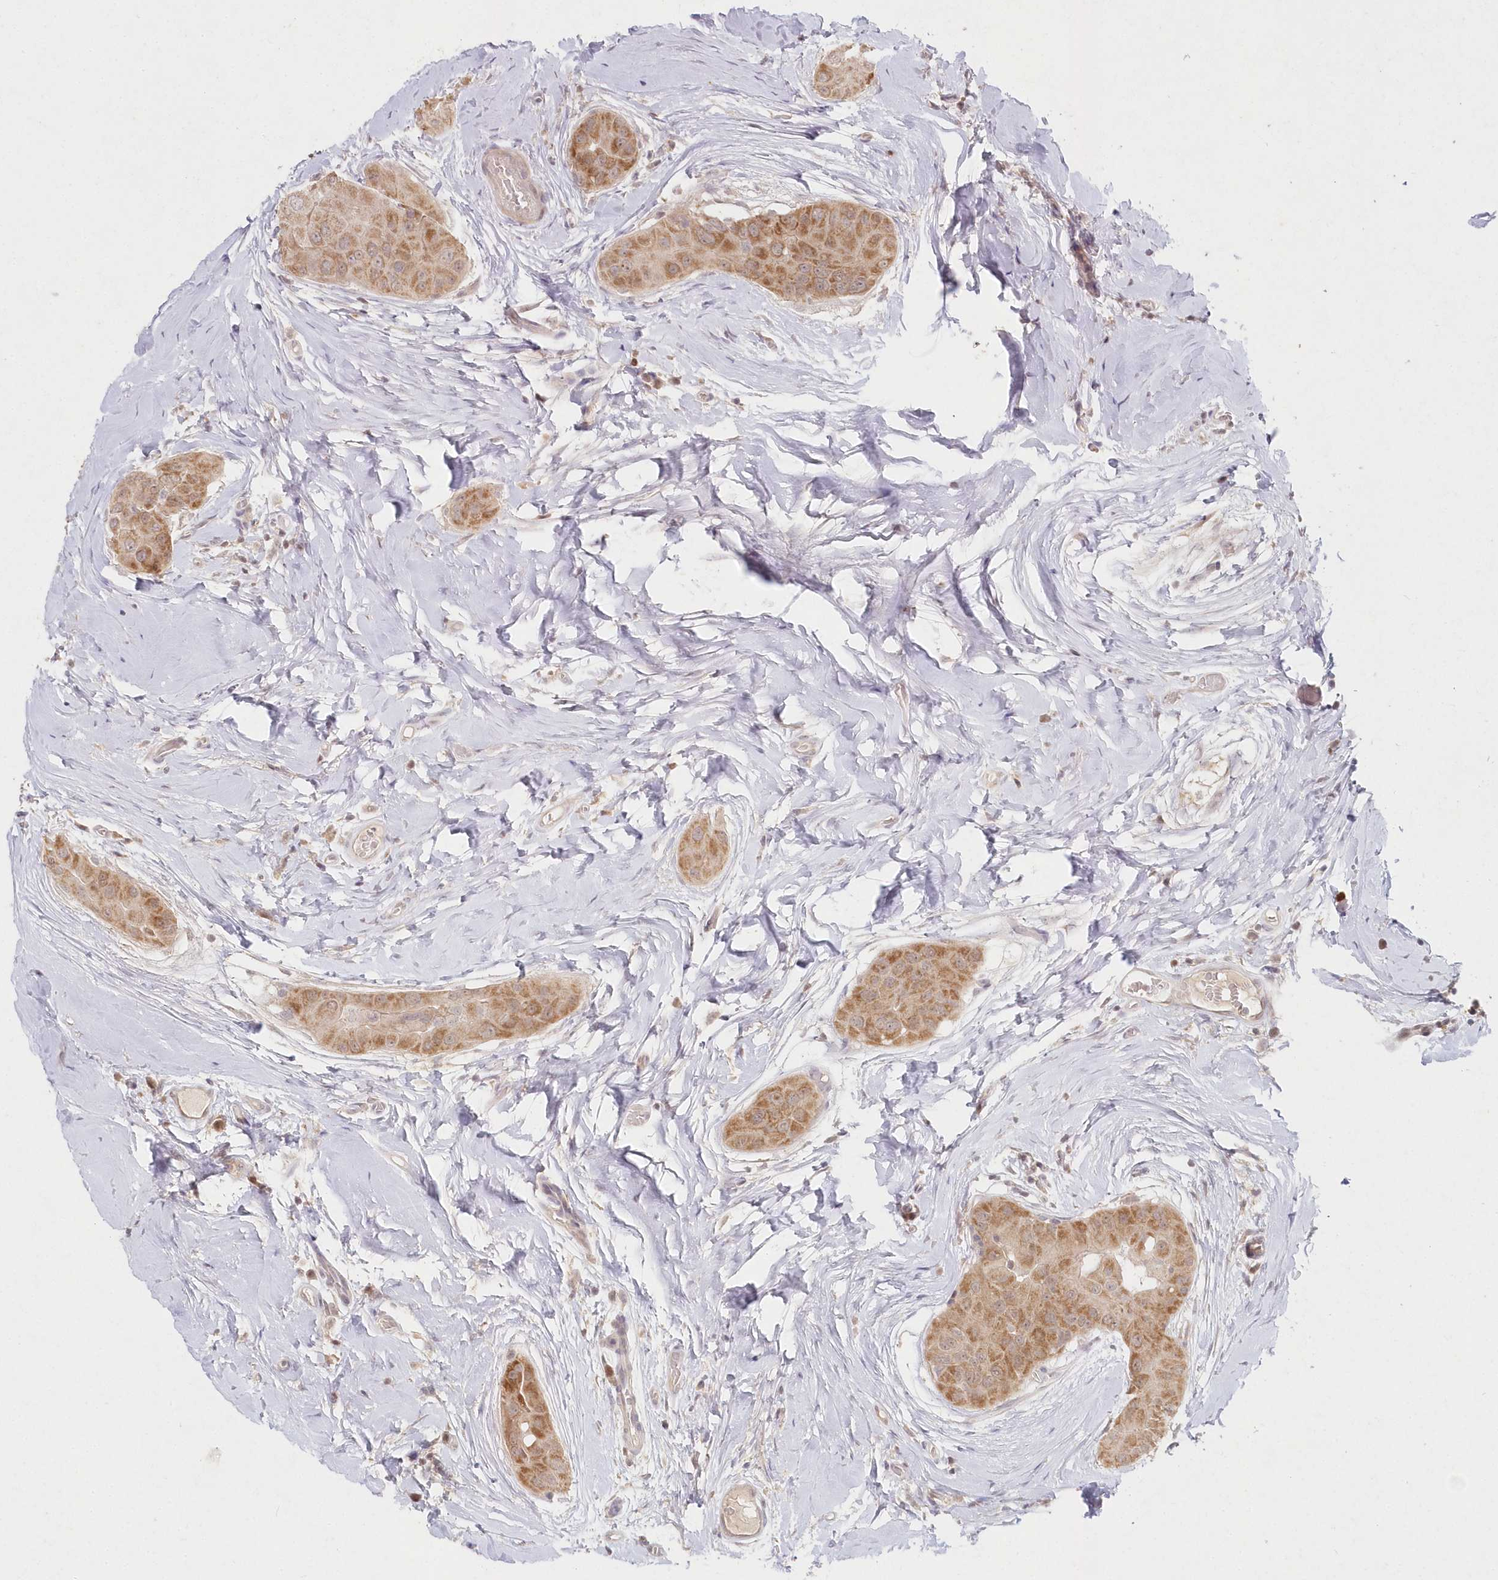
{"staining": {"intensity": "moderate", "quantity": ">75%", "location": "cytoplasmic/membranous"}, "tissue": "thyroid cancer", "cell_type": "Tumor cells", "image_type": "cancer", "snomed": [{"axis": "morphology", "description": "Papillary adenocarcinoma, NOS"}, {"axis": "topography", "description": "Thyroid gland"}], "caption": "Protein expression analysis of thyroid papillary adenocarcinoma demonstrates moderate cytoplasmic/membranous expression in about >75% of tumor cells.", "gene": "ASCC1", "patient": {"sex": "male", "age": 33}}